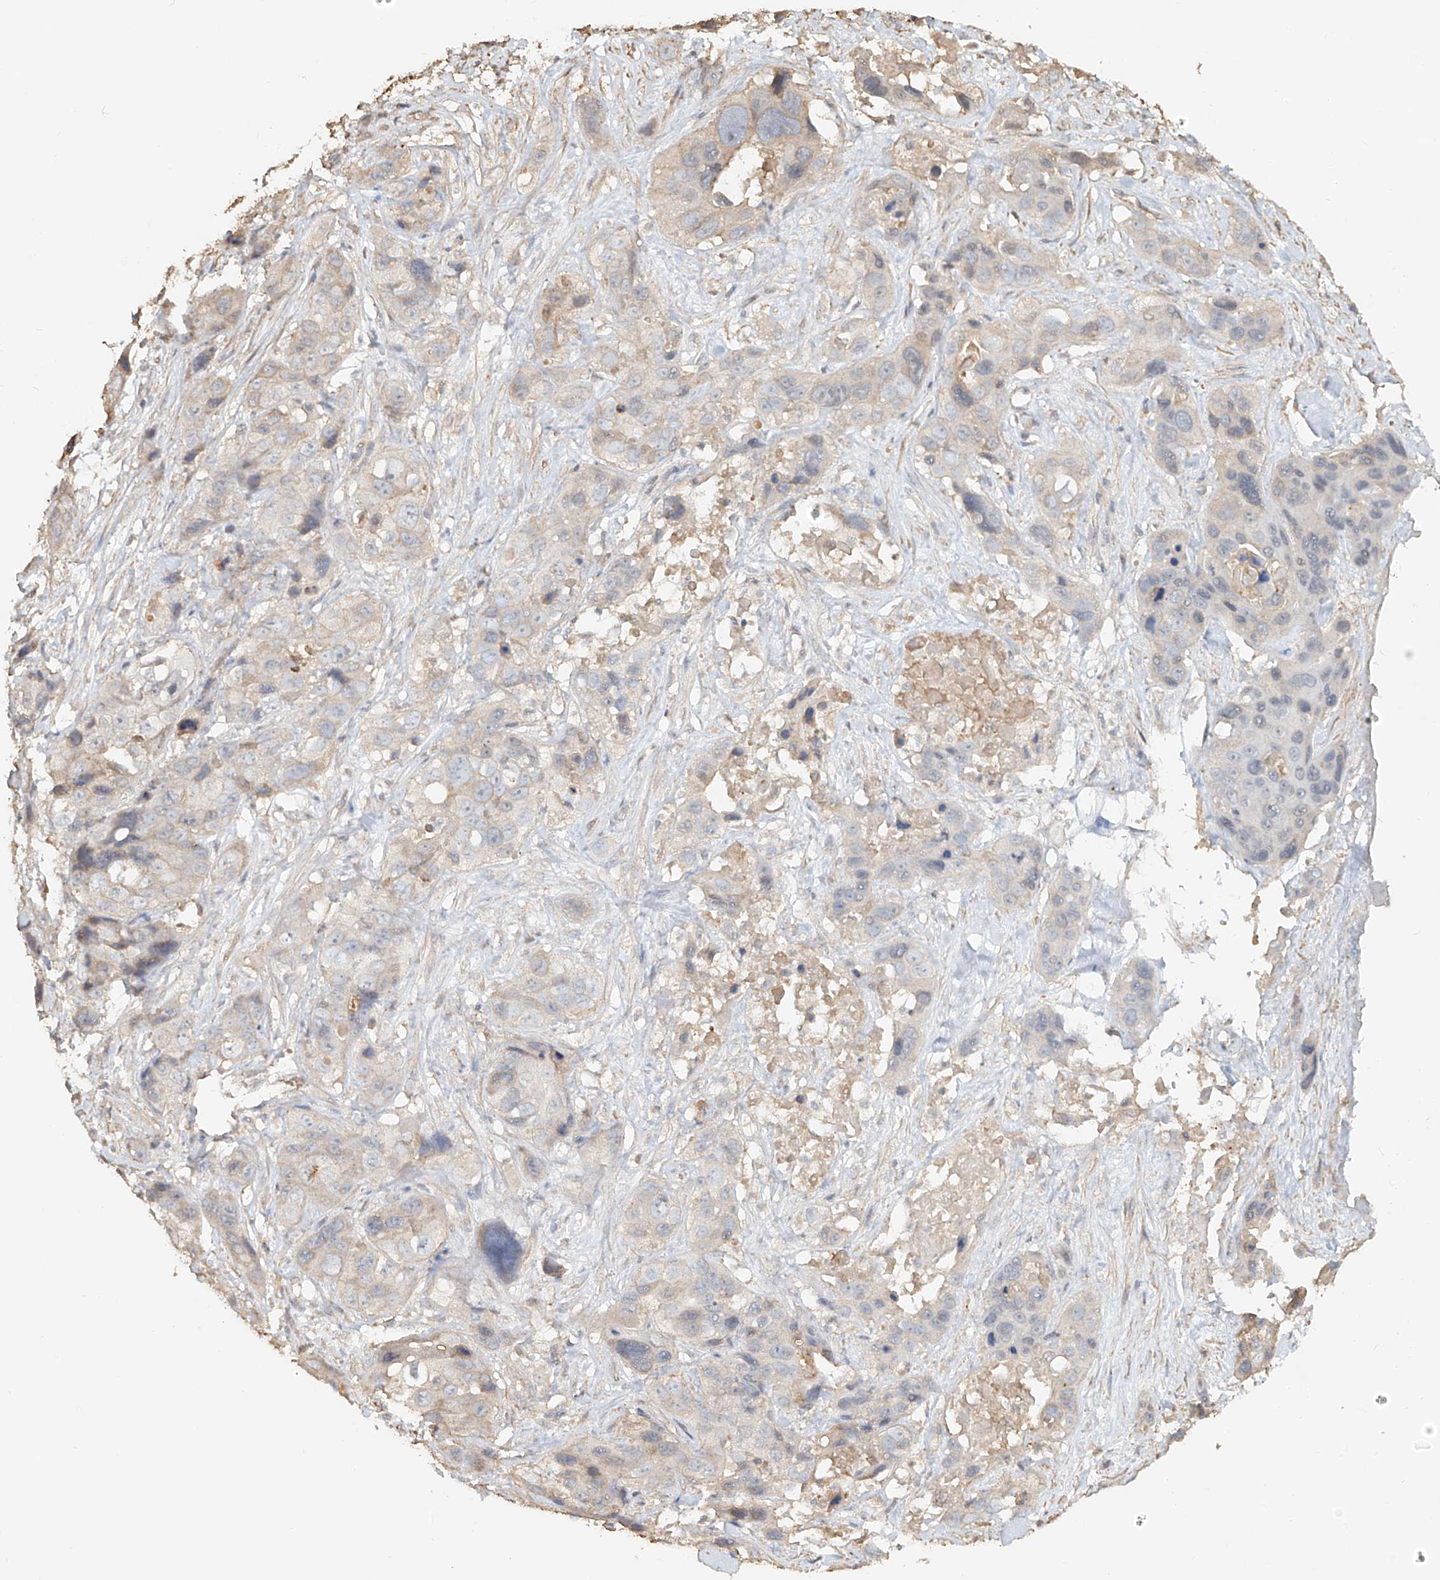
{"staining": {"intensity": "weak", "quantity": "<25%", "location": "cytoplasmic/membranous"}, "tissue": "liver cancer", "cell_type": "Tumor cells", "image_type": "cancer", "snomed": [{"axis": "morphology", "description": "Cholangiocarcinoma"}, {"axis": "topography", "description": "Liver"}], "caption": "Tumor cells are negative for protein expression in human liver cholangiocarcinoma. The staining was performed using DAB (3,3'-diaminobenzidine) to visualize the protein expression in brown, while the nuclei were stained in blue with hematoxylin (Magnification: 20x).", "gene": "NPHS1", "patient": {"sex": "female", "age": 61}}